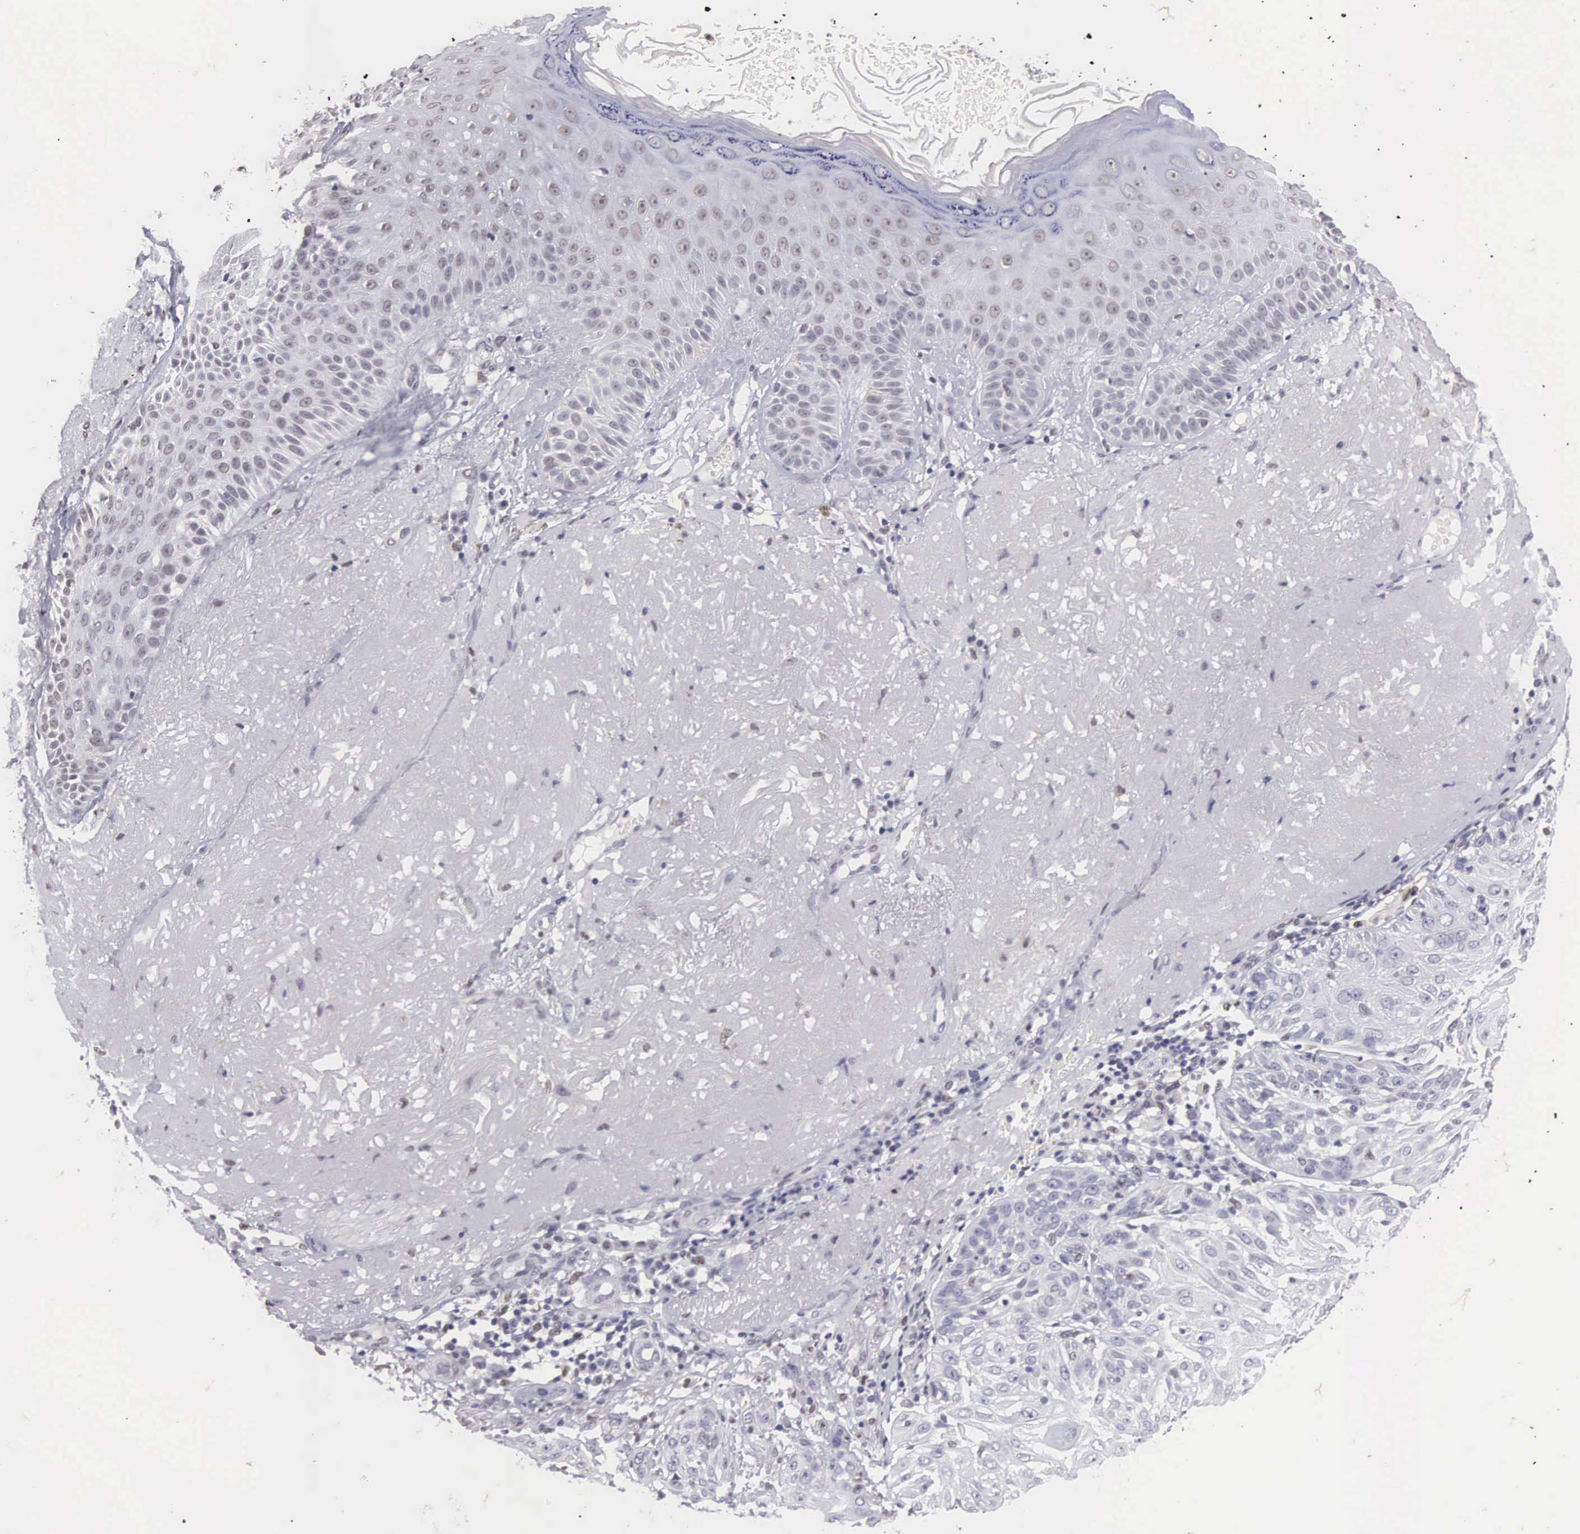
{"staining": {"intensity": "weak", "quantity": "25%-75%", "location": "nuclear"}, "tissue": "skin cancer", "cell_type": "Tumor cells", "image_type": "cancer", "snomed": [{"axis": "morphology", "description": "Squamous cell carcinoma, NOS"}, {"axis": "topography", "description": "Skin"}], "caption": "Immunohistochemical staining of human squamous cell carcinoma (skin) displays low levels of weak nuclear expression in about 25%-75% of tumor cells.", "gene": "ETV6", "patient": {"sex": "female", "age": 89}}